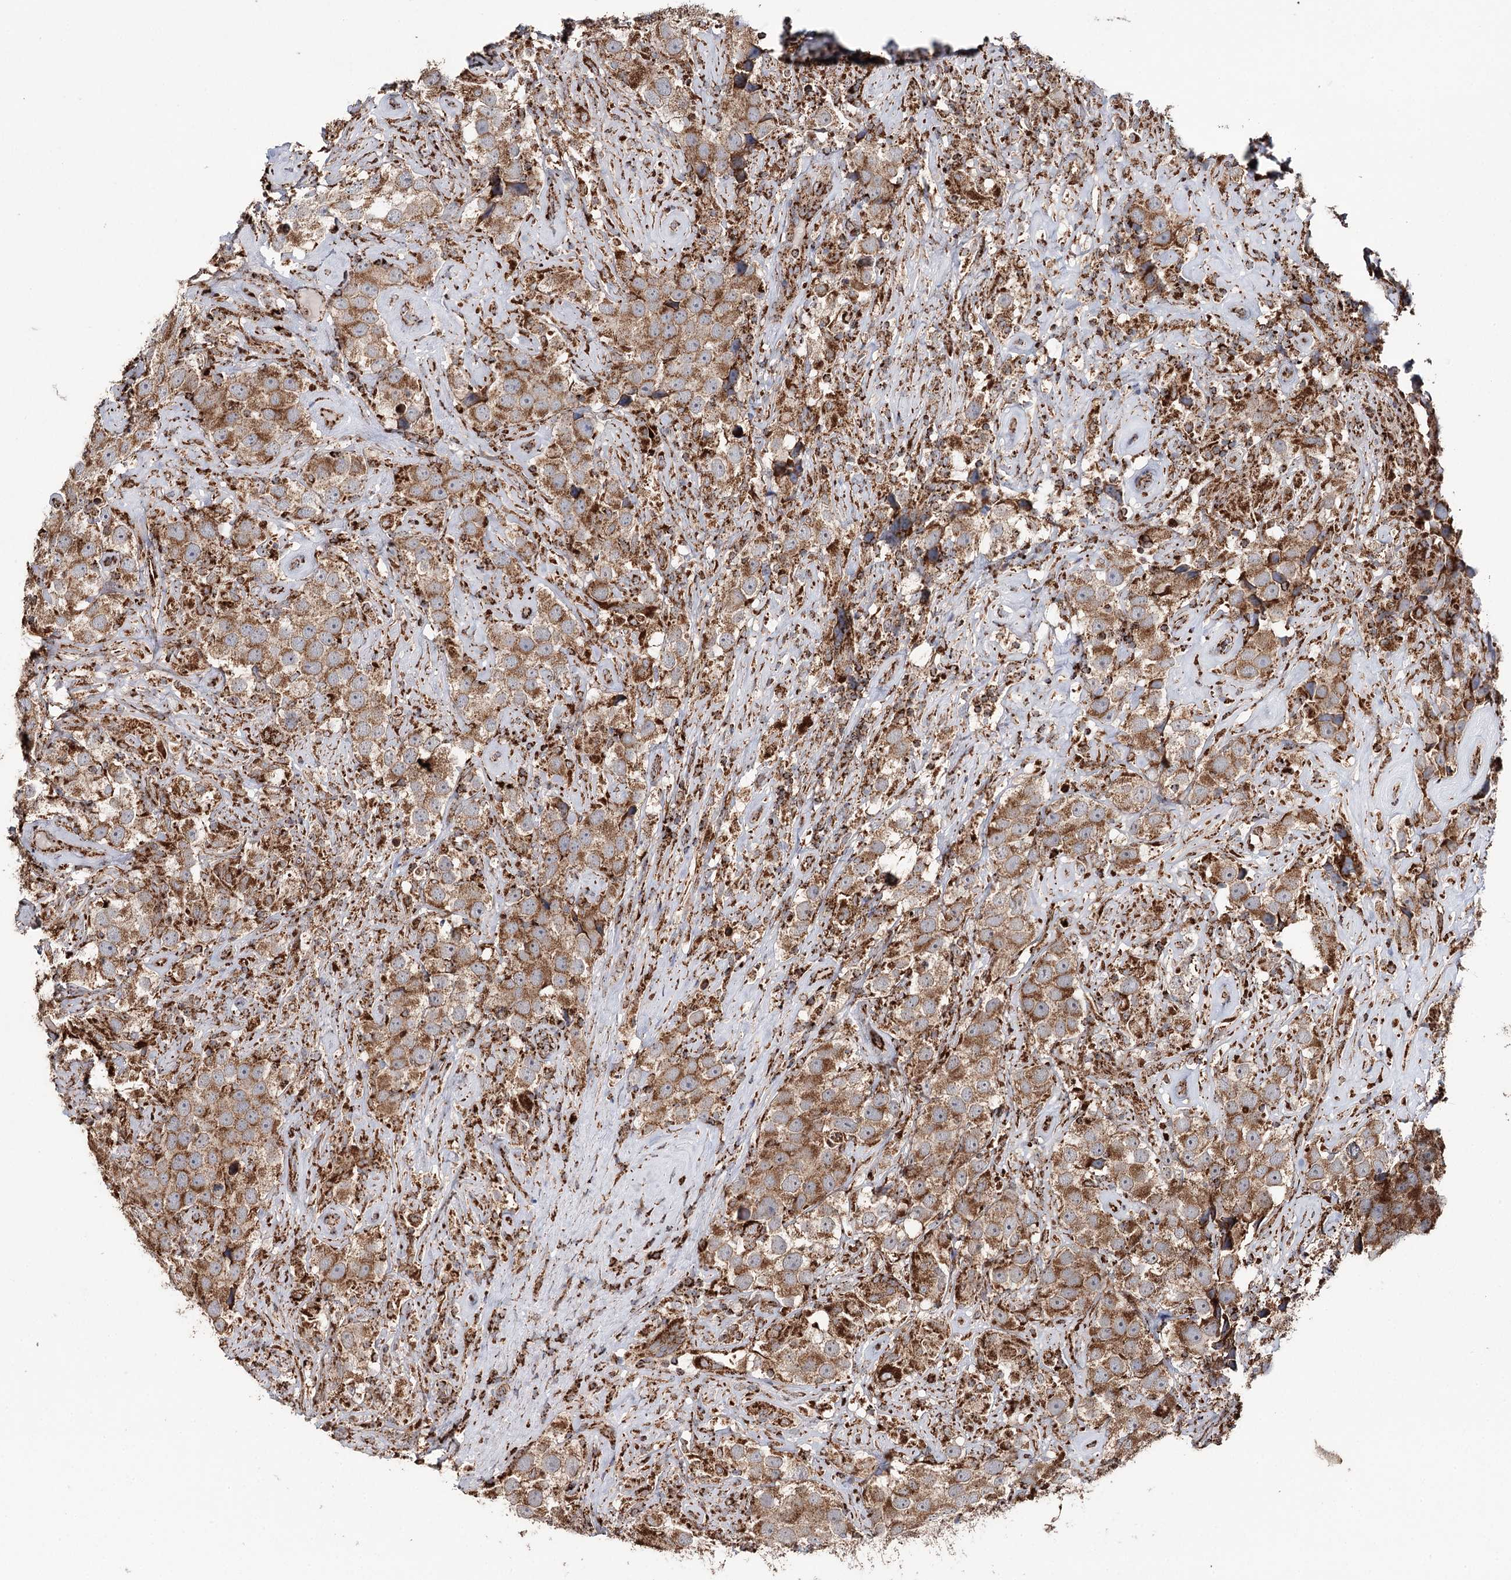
{"staining": {"intensity": "moderate", "quantity": ">75%", "location": "cytoplasmic/membranous"}, "tissue": "testis cancer", "cell_type": "Tumor cells", "image_type": "cancer", "snomed": [{"axis": "morphology", "description": "Seminoma, NOS"}, {"axis": "topography", "description": "Testis"}], "caption": "Brown immunohistochemical staining in human testis cancer (seminoma) displays moderate cytoplasmic/membranous positivity in approximately >75% of tumor cells.", "gene": "APH1A", "patient": {"sex": "male", "age": 49}}